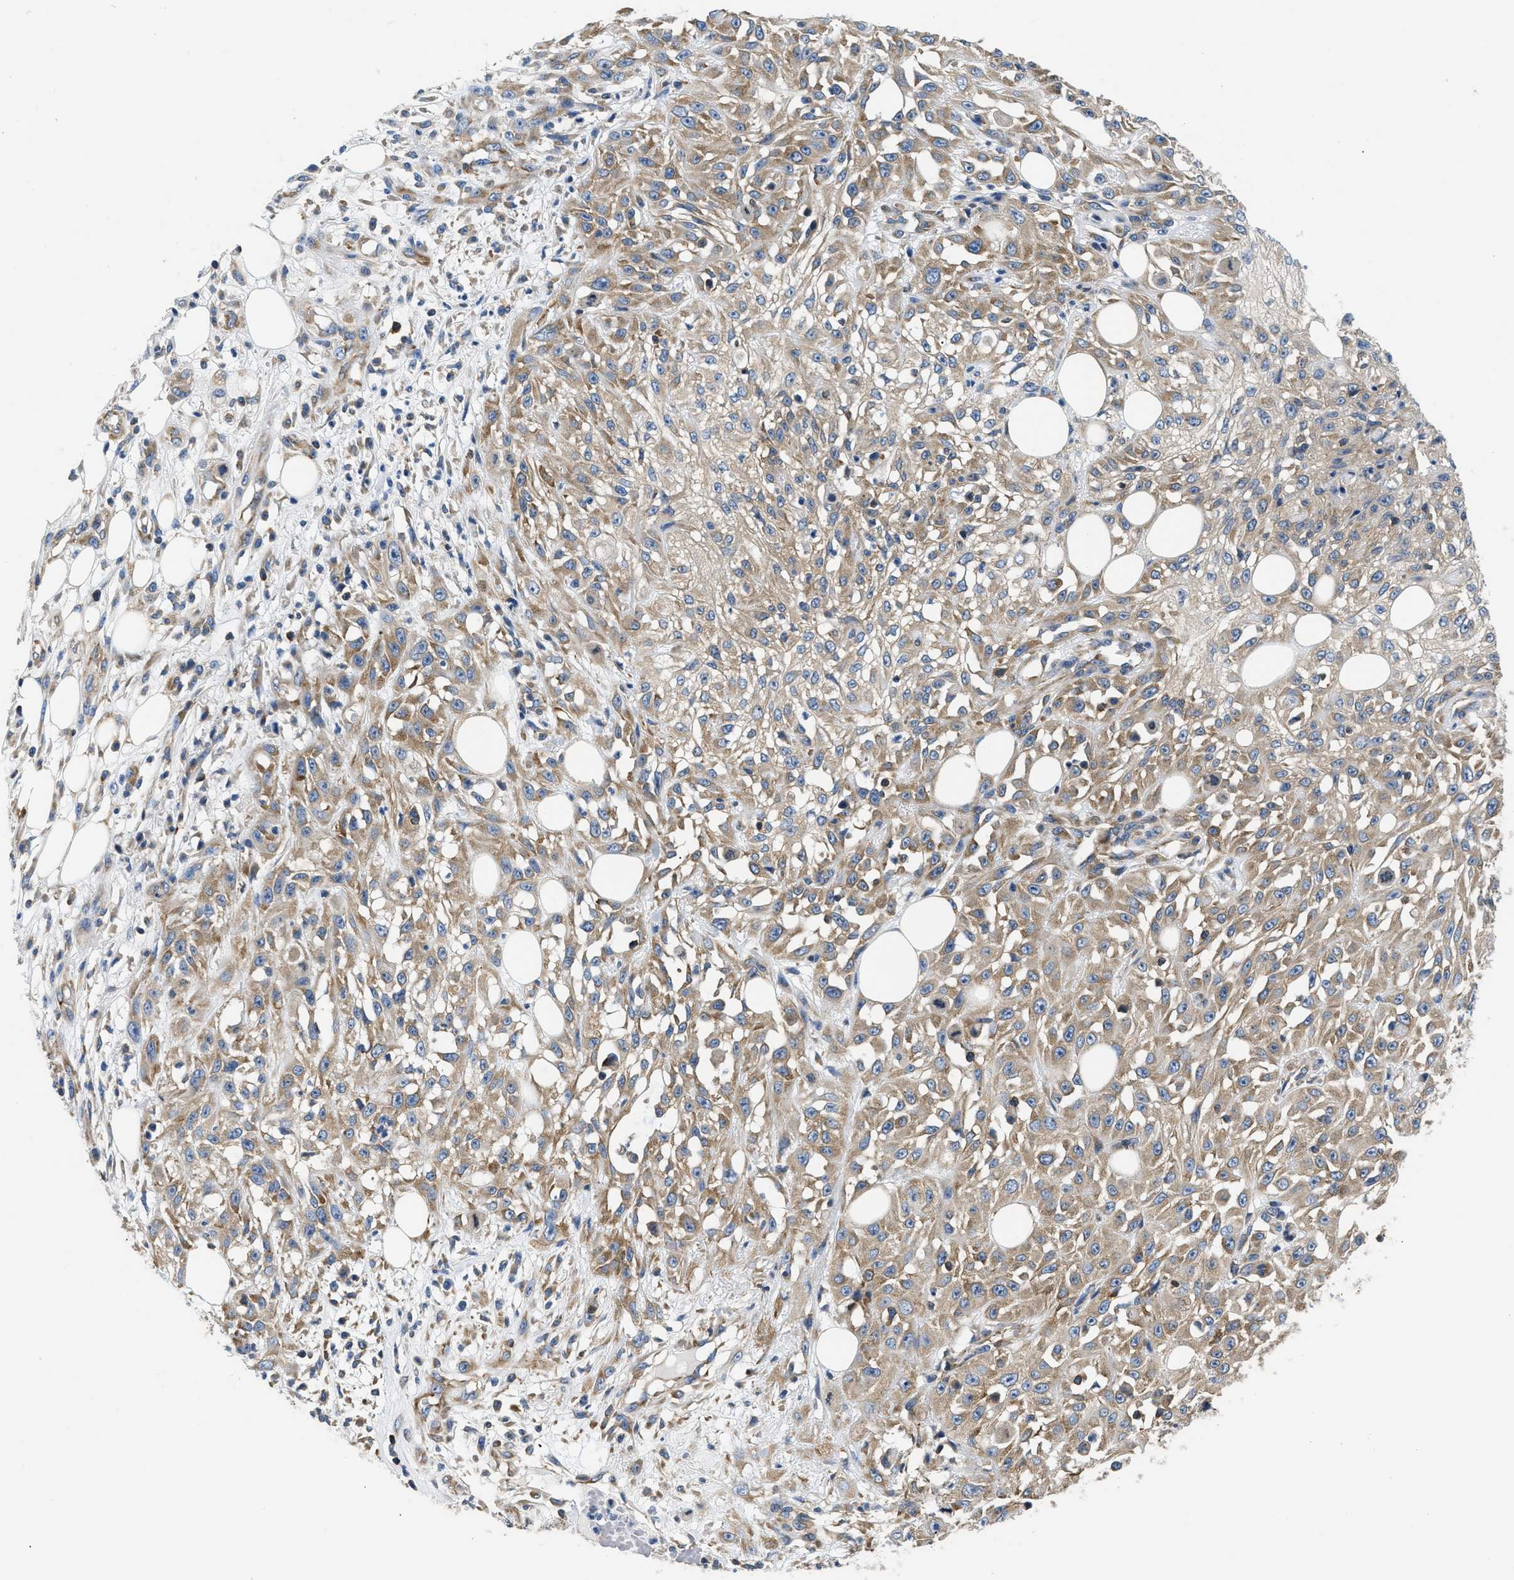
{"staining": {"intensity": "moderate", "quantity": "25%-75%", "location": "cytoplasmic/membranous"}, "tissue": "skin cancer", "cell_type": "Tumor cells", "image_type": "cancer", "snomed": [{"axis": "morphology", "description": "Squamous cell carcinoma, NOS"}, {"axis": "morphology", "description": "Squamous cell carcinoma, metastatic, NOS"}, {"axis": "topography", "description": "Skin"}, {"axis": "topography", "description": "Lymph node"}], "caption": "The photomicrograph demonstrates immunohistochemical staining of skin cancer. There is moderate cytoplasmic/membranous positivity is appreciated in approximately 25%-75% of tumor cells.", "gene": "ABCF1", "patient": {"sex": "male", "age": 75}}